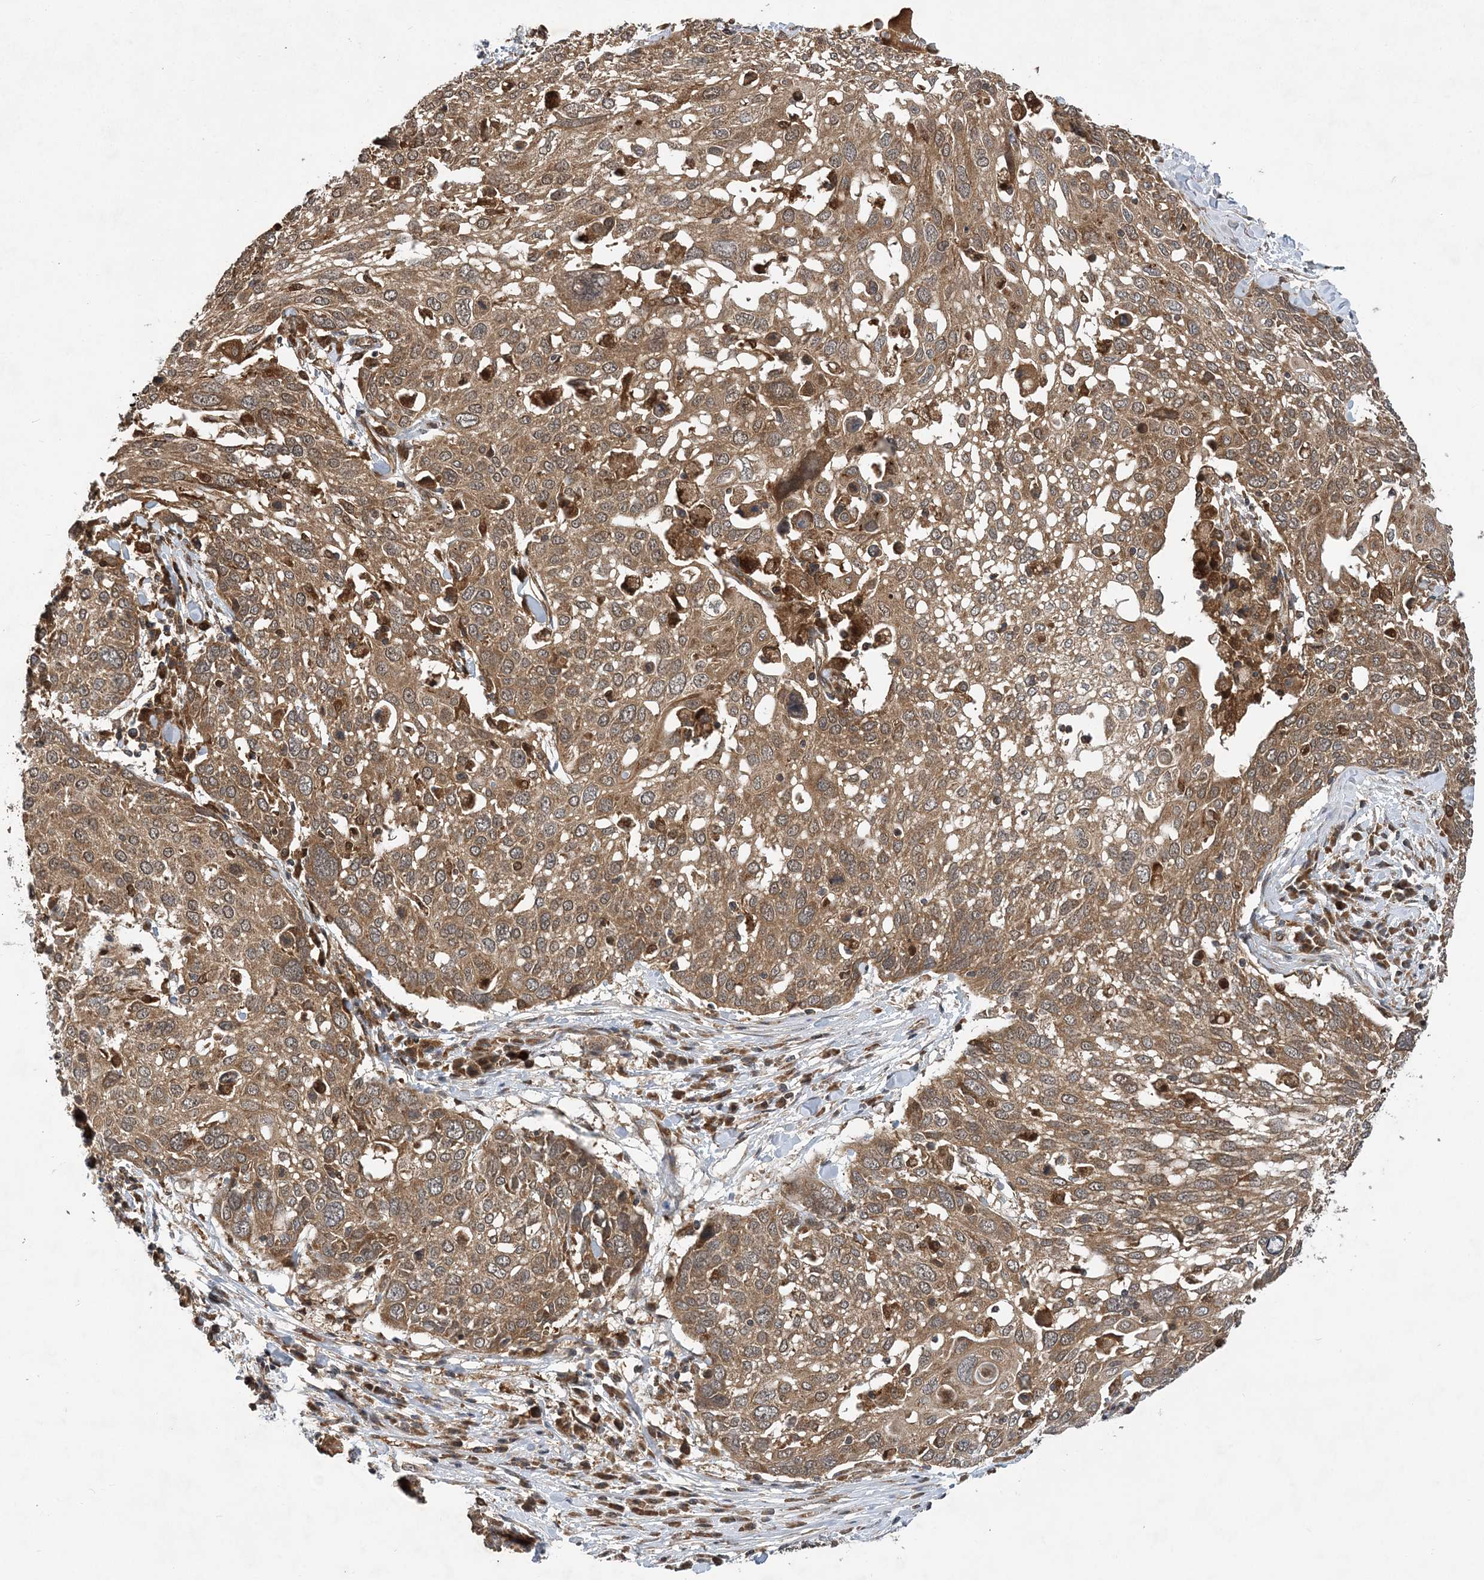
{"staining": {"intensity": "moderate", "quantity": ">75%", "location": "cytoplasmic/membranous"}, "tissue": "lung cancer", "cell_type": "Tumor cells", "image_type": "cancer", "snomed": [{"axis": "morphology", "description": "Squamous cell carcinoma, NOS"}, {"axis": "topography", "description": "Lung"}], "caption": "There is medium levels of moderate cytoplasmic/membranous staining in tumor cells of lung cancer (squamous cell carcinoma), as demonstrated by immunohistochemical staining (brown color).", "gene": "ATG3", "patient": {"sex": "male", "age": 65}}